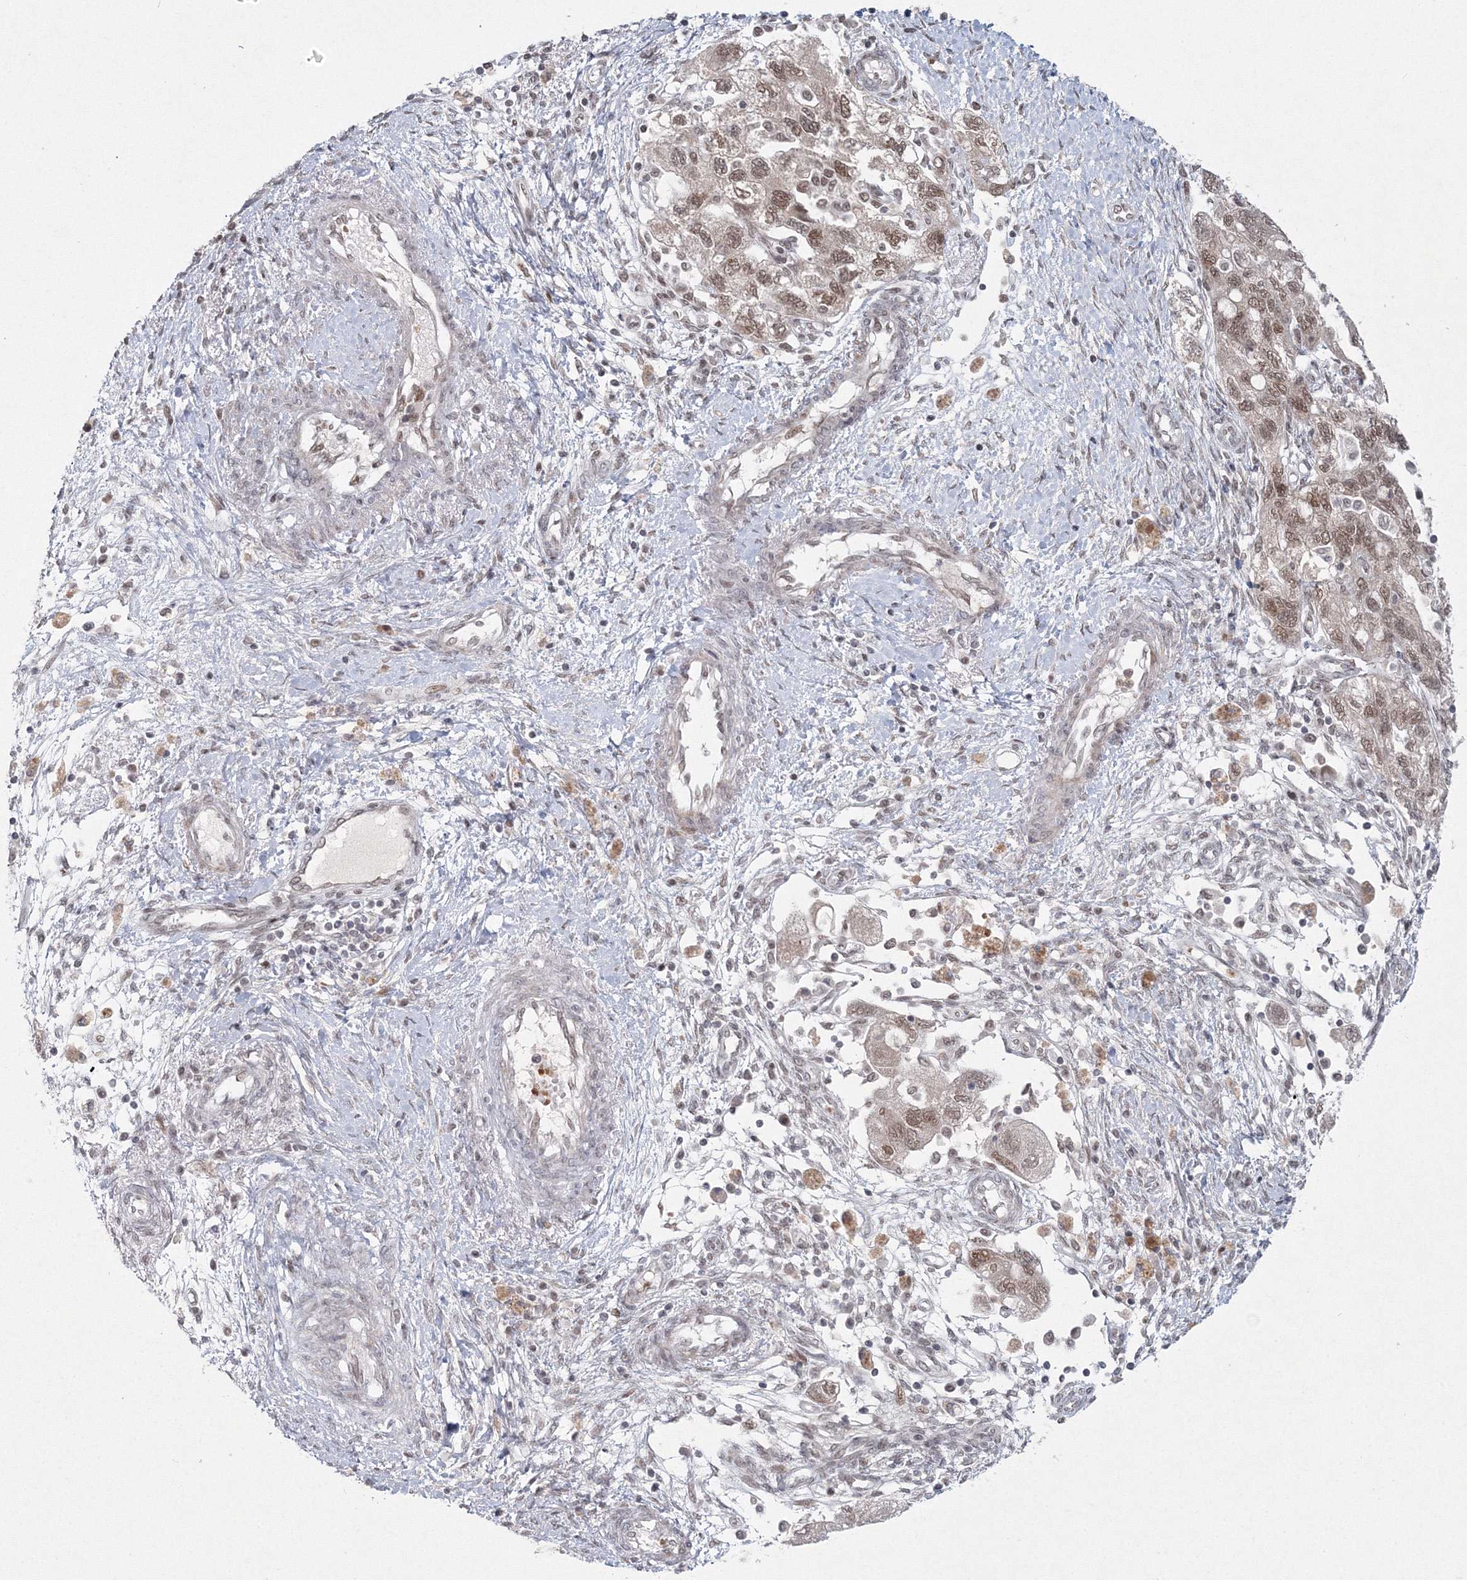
{"staining": {"intensity": "moderate", "quantity": ">75%", "location": "nuclear"}, "tissue": "ovarian cancer", "cell_type": "Tumor cells", "image_type": "cancer", "snomed": [{"axis": "morphology", "description": "Carcinoma, NOS"}, {"axis": "morphology", "description": "Cystadenocarcinoma, serous, NOS"}, {"axis": "topography", "description": "Ovary"}], "caption": "Brown immunohistochemical staining in ovarian cancer reveals moderate nuclear expression in about >75% of tumor cells.", "gene": "C3orf33", "patient": {"sex": "female", "age": 69}}